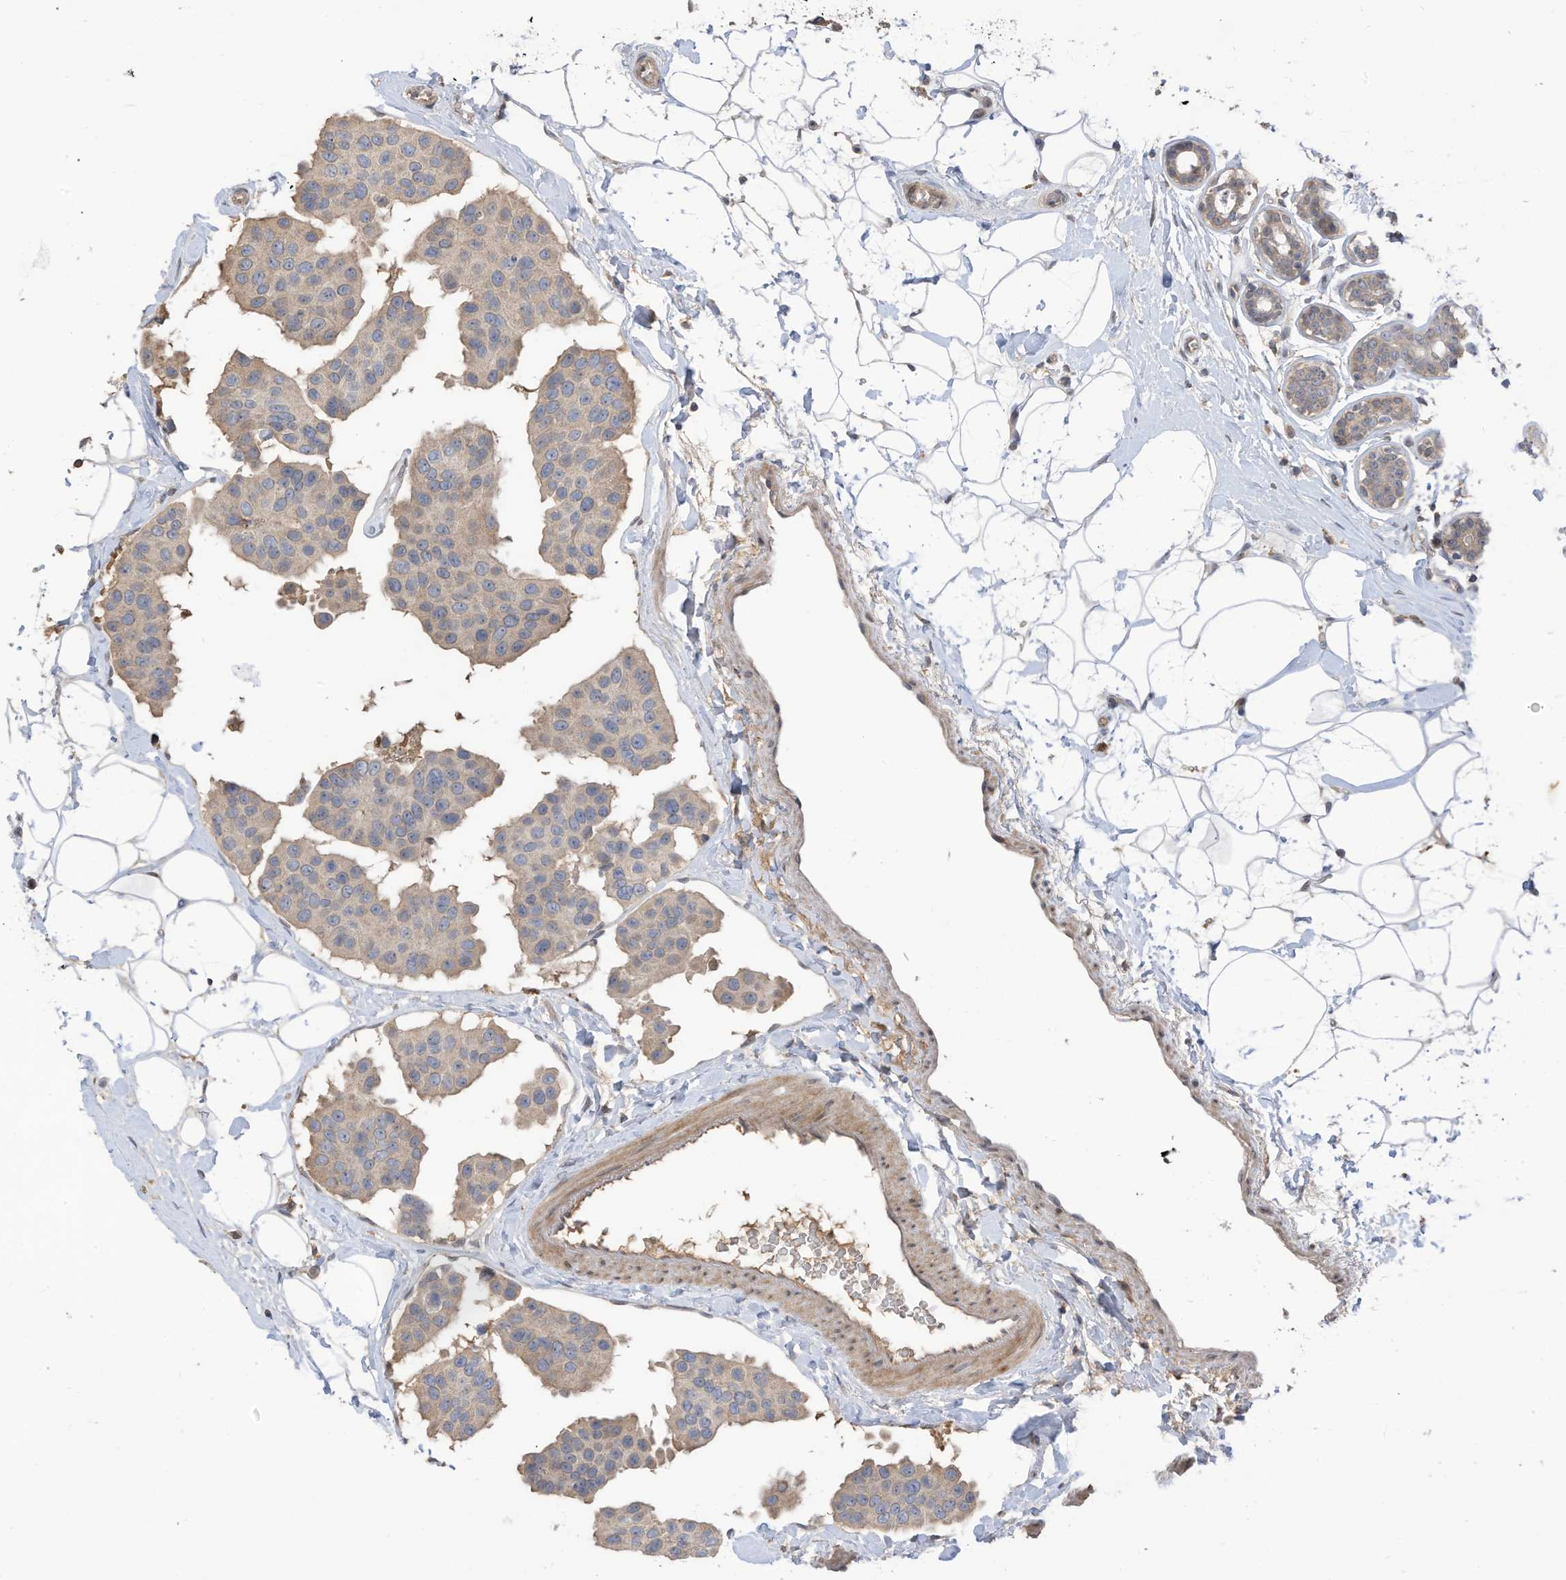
{"staining": {"intensity": "weak", "quantity": "25%-75%", "location": "cytoplasmic/membranous"}, "tissue": "breast cancer", "cell_type": "Tumor cells", "image_type": "cancer", "snomed": [{"axis": "morphology", "description": "Normal tissue, NOS"}, {"axis": "morphology", "description": "Duct carcinoma"}, {"axis": "topography", "description": "Breast"}], "caption": "A low amount of weak cytoplasmic/membranous expression is appreciated in approximately 25%-75% of tumor cells in breast intraductal carcinoma tissue.", "gene": "REC8", "patient": {"sex": "female", "age": 39}}